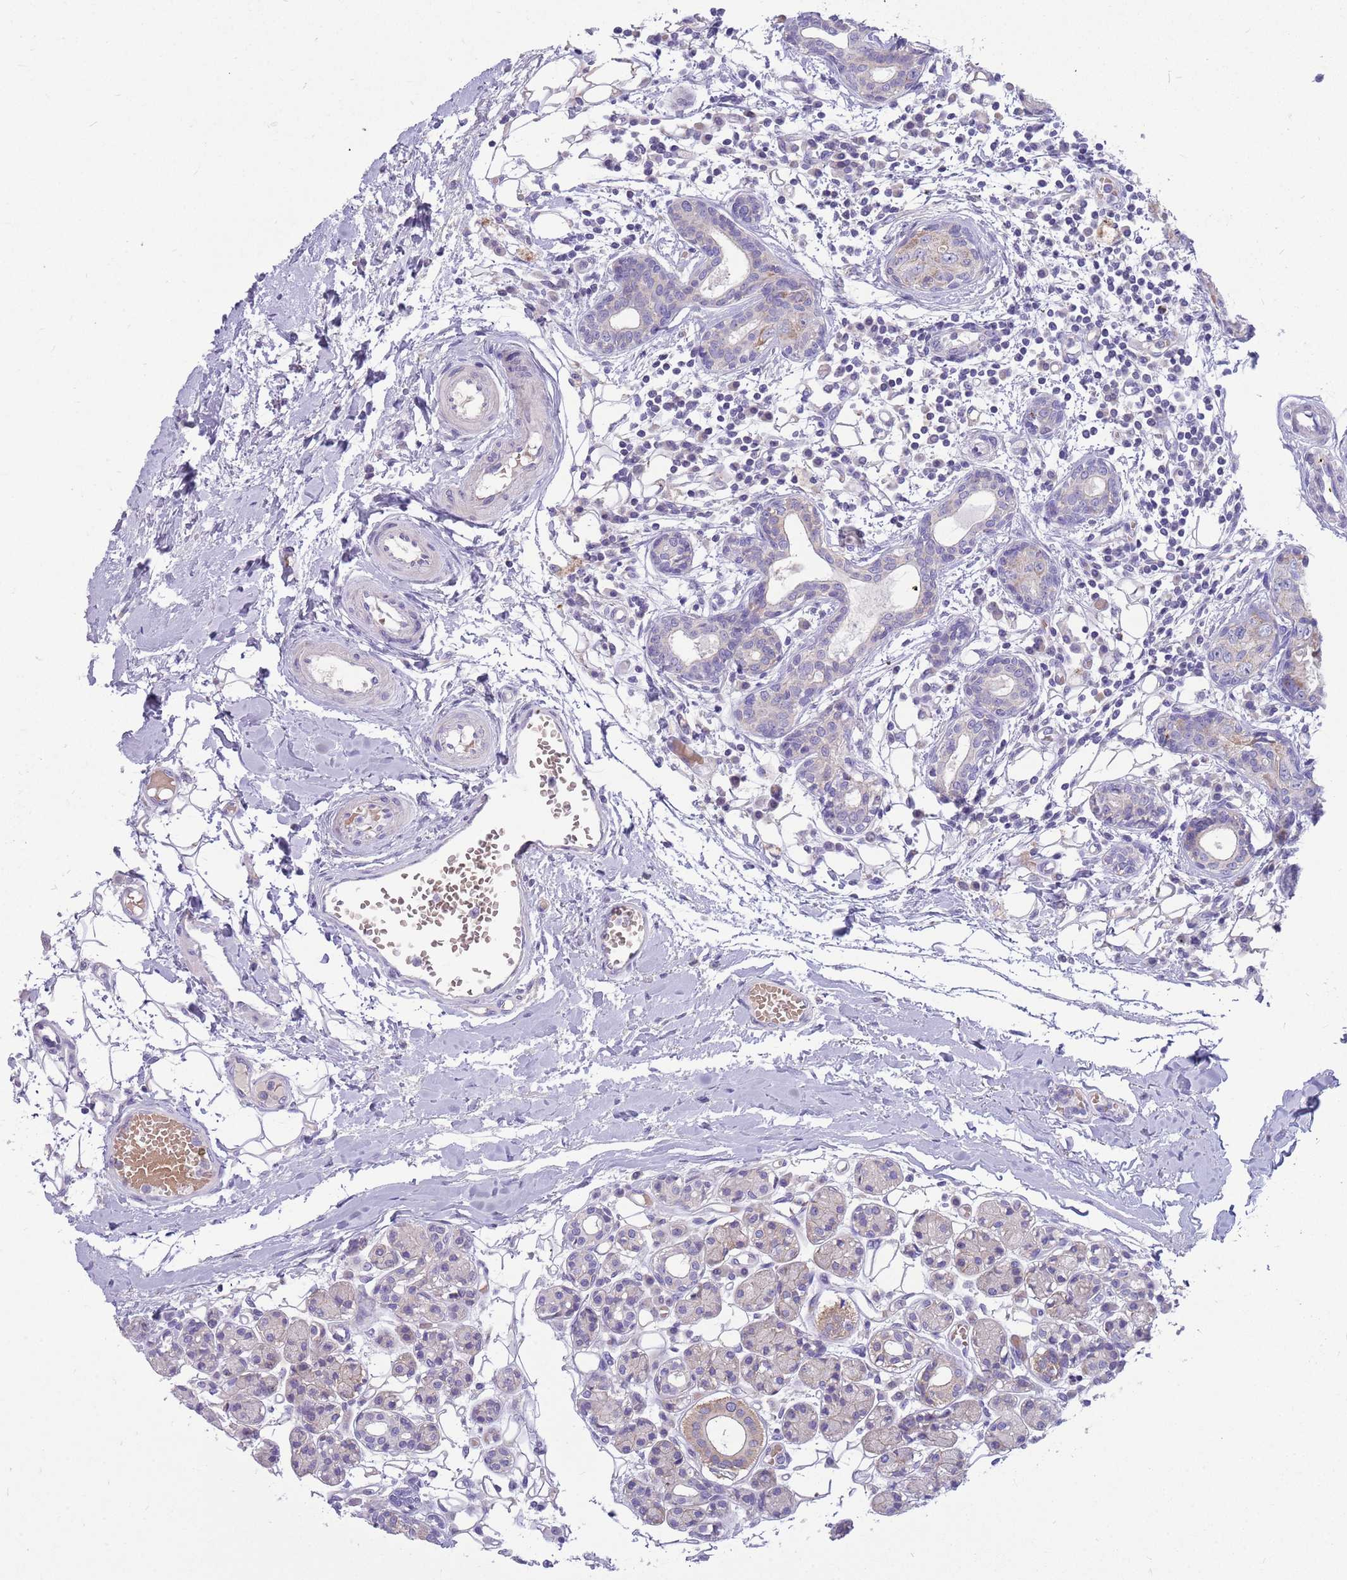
{"staining": {"intensity": "negative", "quantity": "none", "location": "none"}, "tissue": "head and neck cancer", "cell_type": "Tumor cells", "image_type": "cancer", "snomed": [{"axis": "morphology", "description": "Adenocarcinoma, NOS"}, {"axis": "morphology", "description": "Adenocarcinoma, metastatic, NOS"}, {"axis": "topography", "description": "Head-Neck"}], "caption": "The immunohistochemistry (IHC) micrograph has no significant positivity in tumor cells of head and neck metastatic adenocarcinoma tissue.", "gene": "DDHD1", "patient": {"sex": "male", "age": 75}}